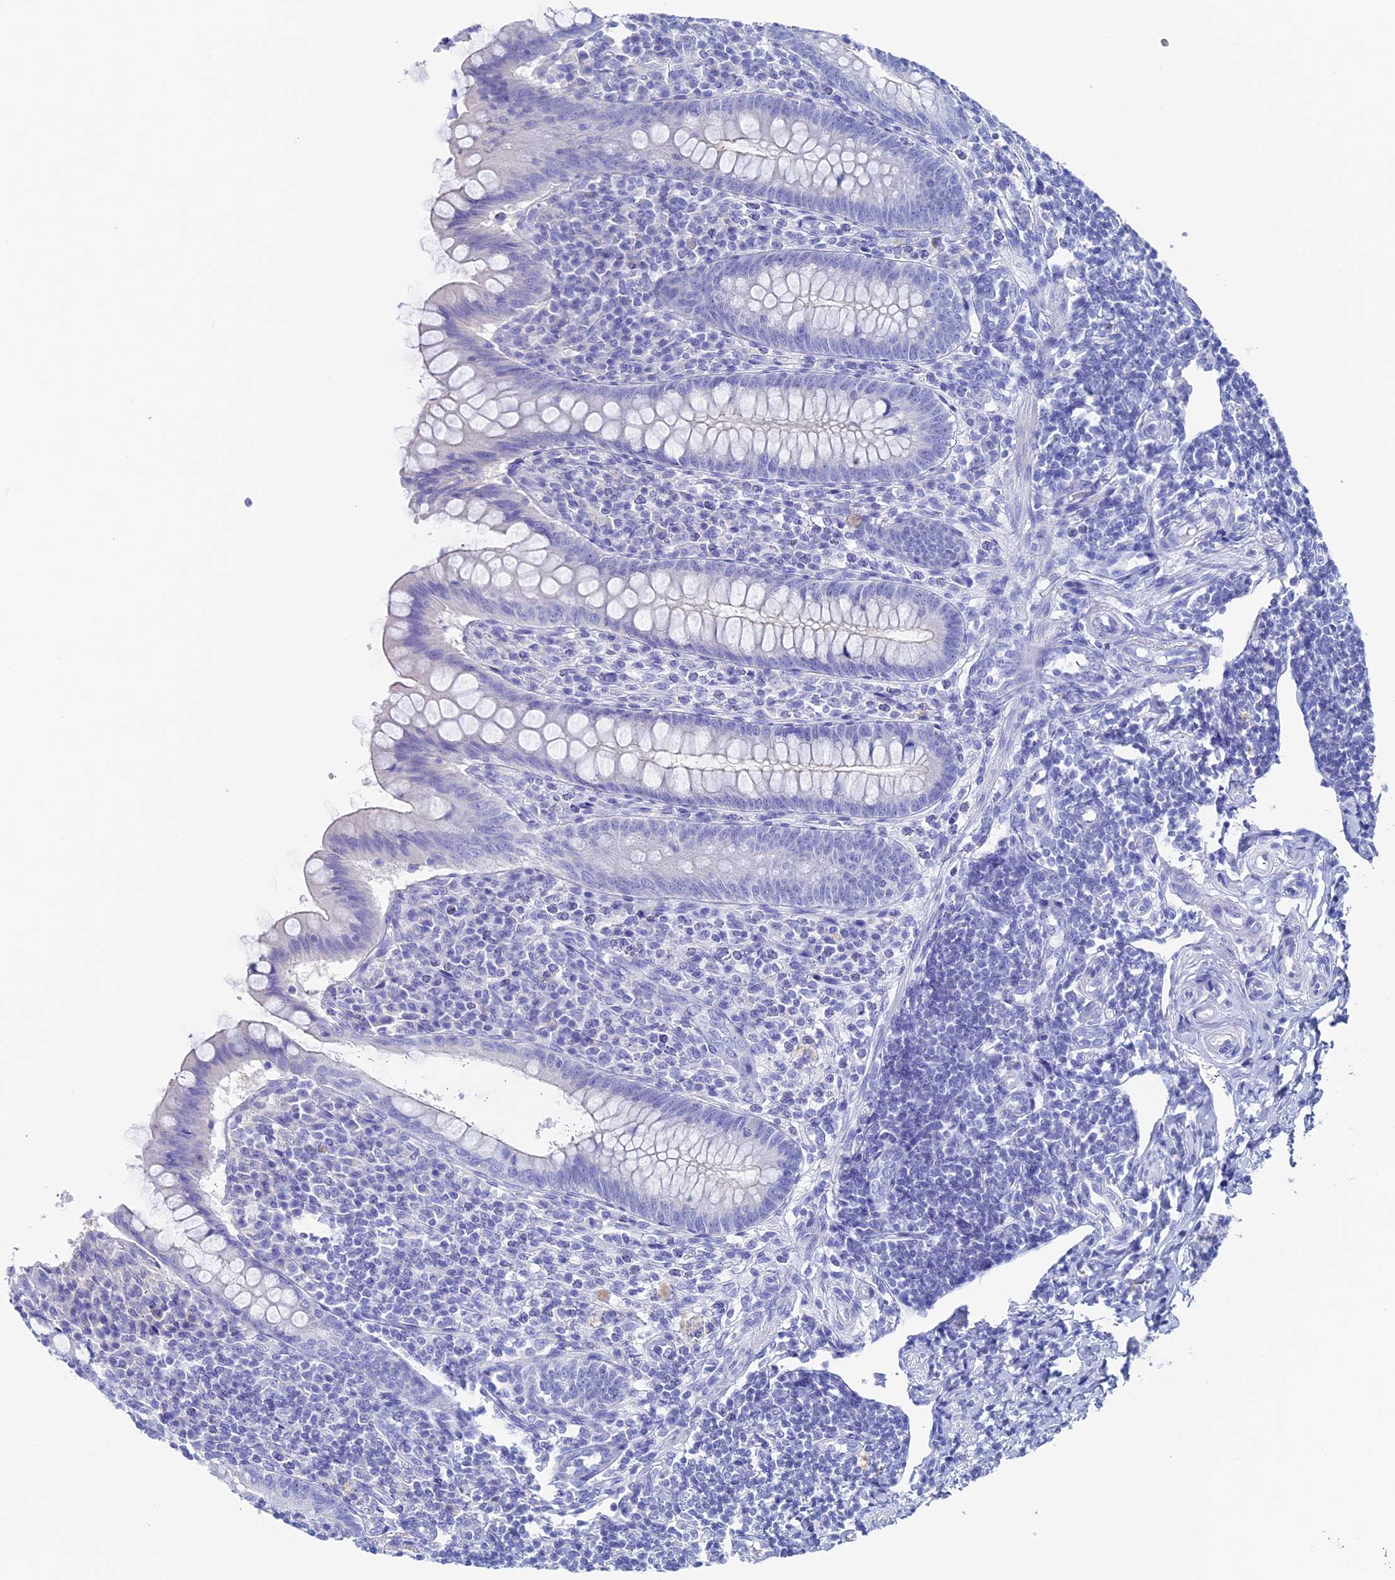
{"staining": {"intensity": "negative", "quantity": "none", "location": "none"}, "tissue": "appendix", "cell_type": "Glandular cells", "image_type": "normal", "snomed": [{"axis": "morphology", "description": "Normal tissue, NOS"}, {"axis": "topography", "description": "Appendix"}], "caption": "Immunohistochemistry of unremarkable appendix reveals no staining in glandular cells.", "gene": "UNC119", "patient": {"sex": "female", "age": 33}}